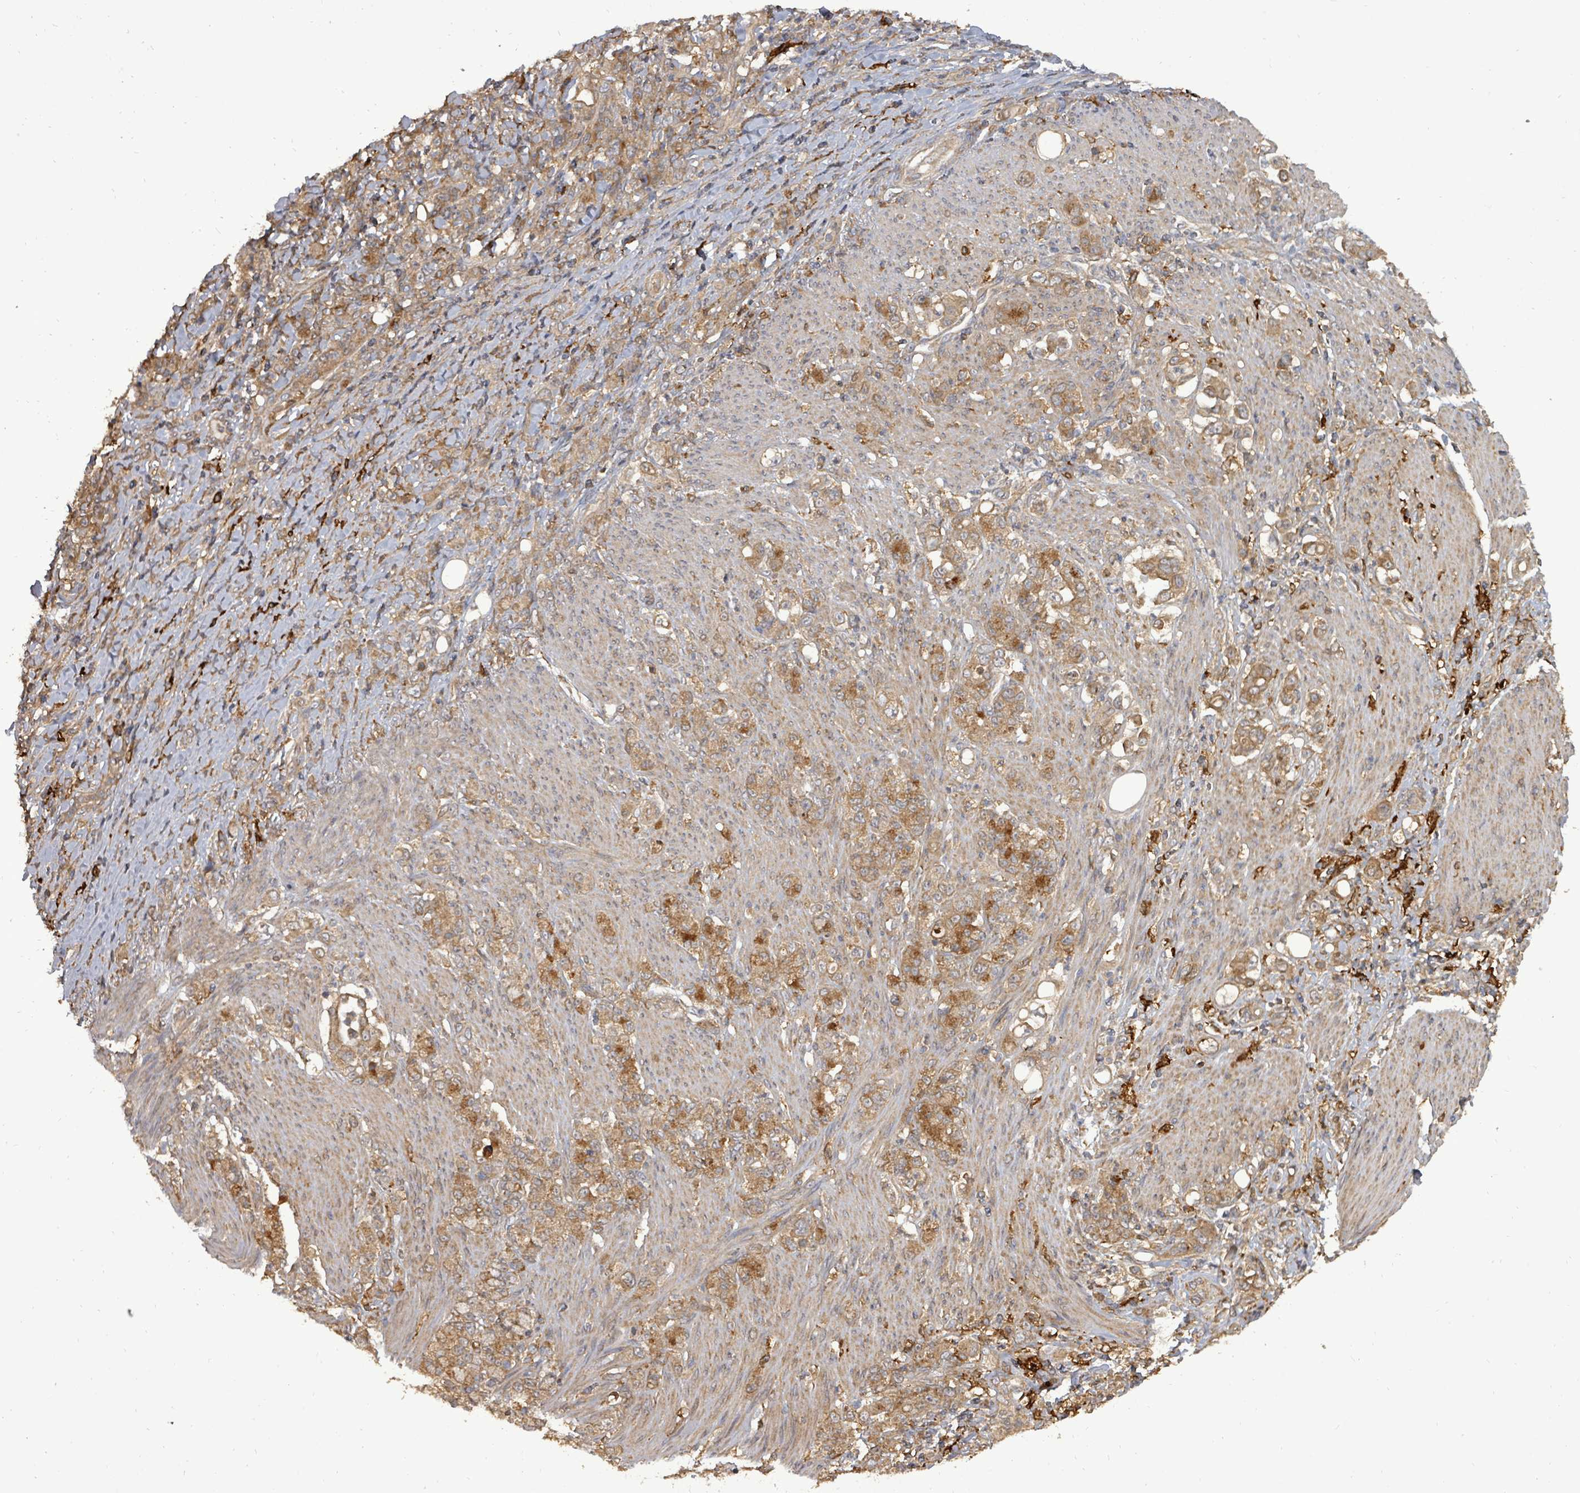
{"staining": {"intensity": "moderate", "quantity": ">75%", "location": "cytoplasmic/membranous"}, "tissue": "stomach cancer", "cell_type": "Tumor cells", "image_type": "cancer", "snomed": [{"axis": "morphology", "description": "Normal tissue, NOS"}, {"axis": "morphology", "description": "Adenocarcinoma, NOS"}, {"axis": "topography", "description": "Stomach"}], "caption": "Stomach cancer (adenocarcinoma) stained with DAB (3,3'-diaminobenzidine) immunohistochemistry (IHC) displays medium levels of moderate cytoplasmic/membranous expression in approximately >75% of tumor cells. (Brightfield microscopy of DAB IHC at high magnification).", "gene": "EIF3C", "patient": {"sex": "female", "age": 79}}